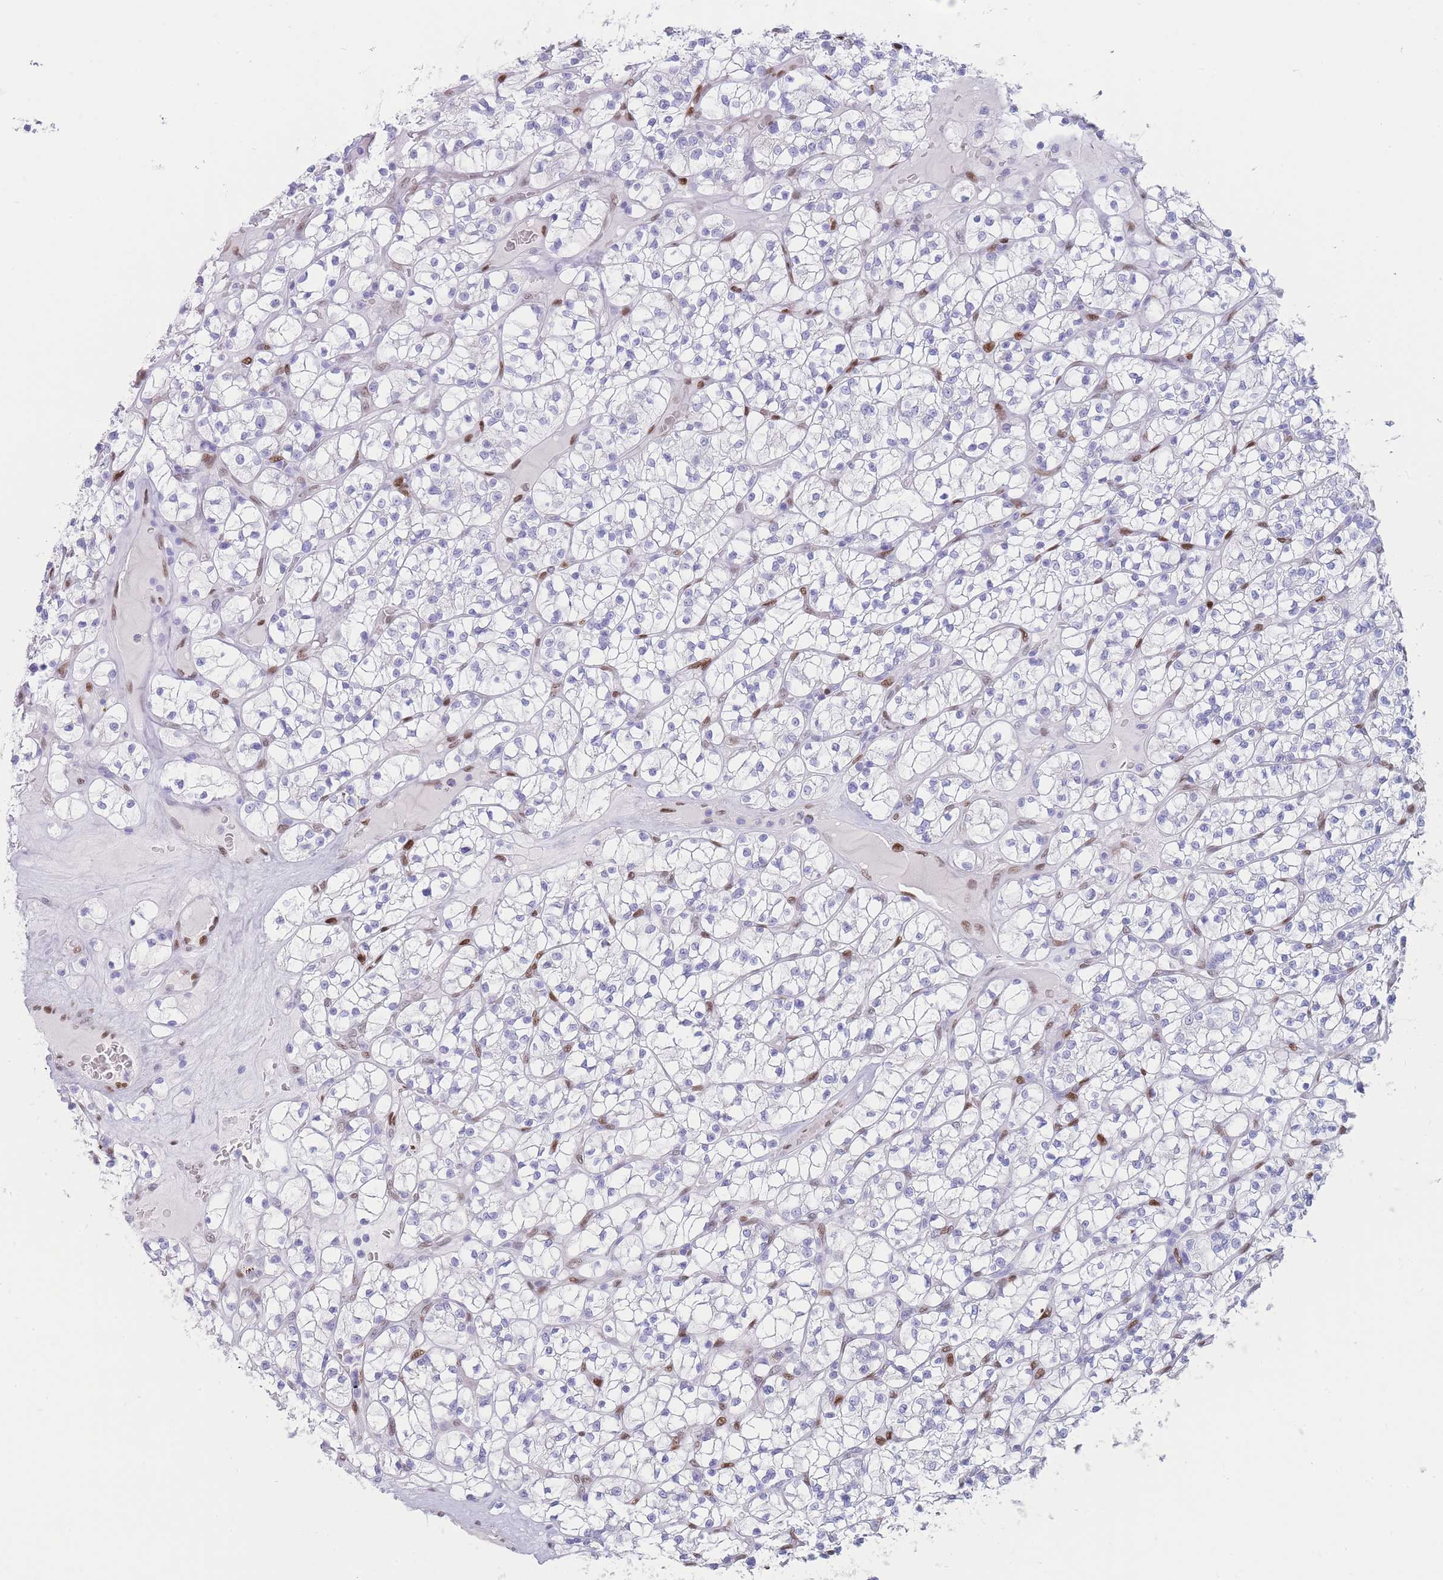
{"staining": {"intensity": "negative", "quantity": "none", "location": "none"}, "tissue": "renal cancer", "cell_type": "Tumor cells", "image_type": "cancer", "snomed": [{"axis": "morphology", "description": "Adenocarcinoma, NOS"}, {"axis": "topography", "description": "Kidney"}], "caption": "Immunohistochemistry histopathology image of human renal cancer stained for a protein (brown), which demonstrates no staining in tumor cells.", "gene": "PSMB5", "patient": {"sex": "female", "age": 64}}